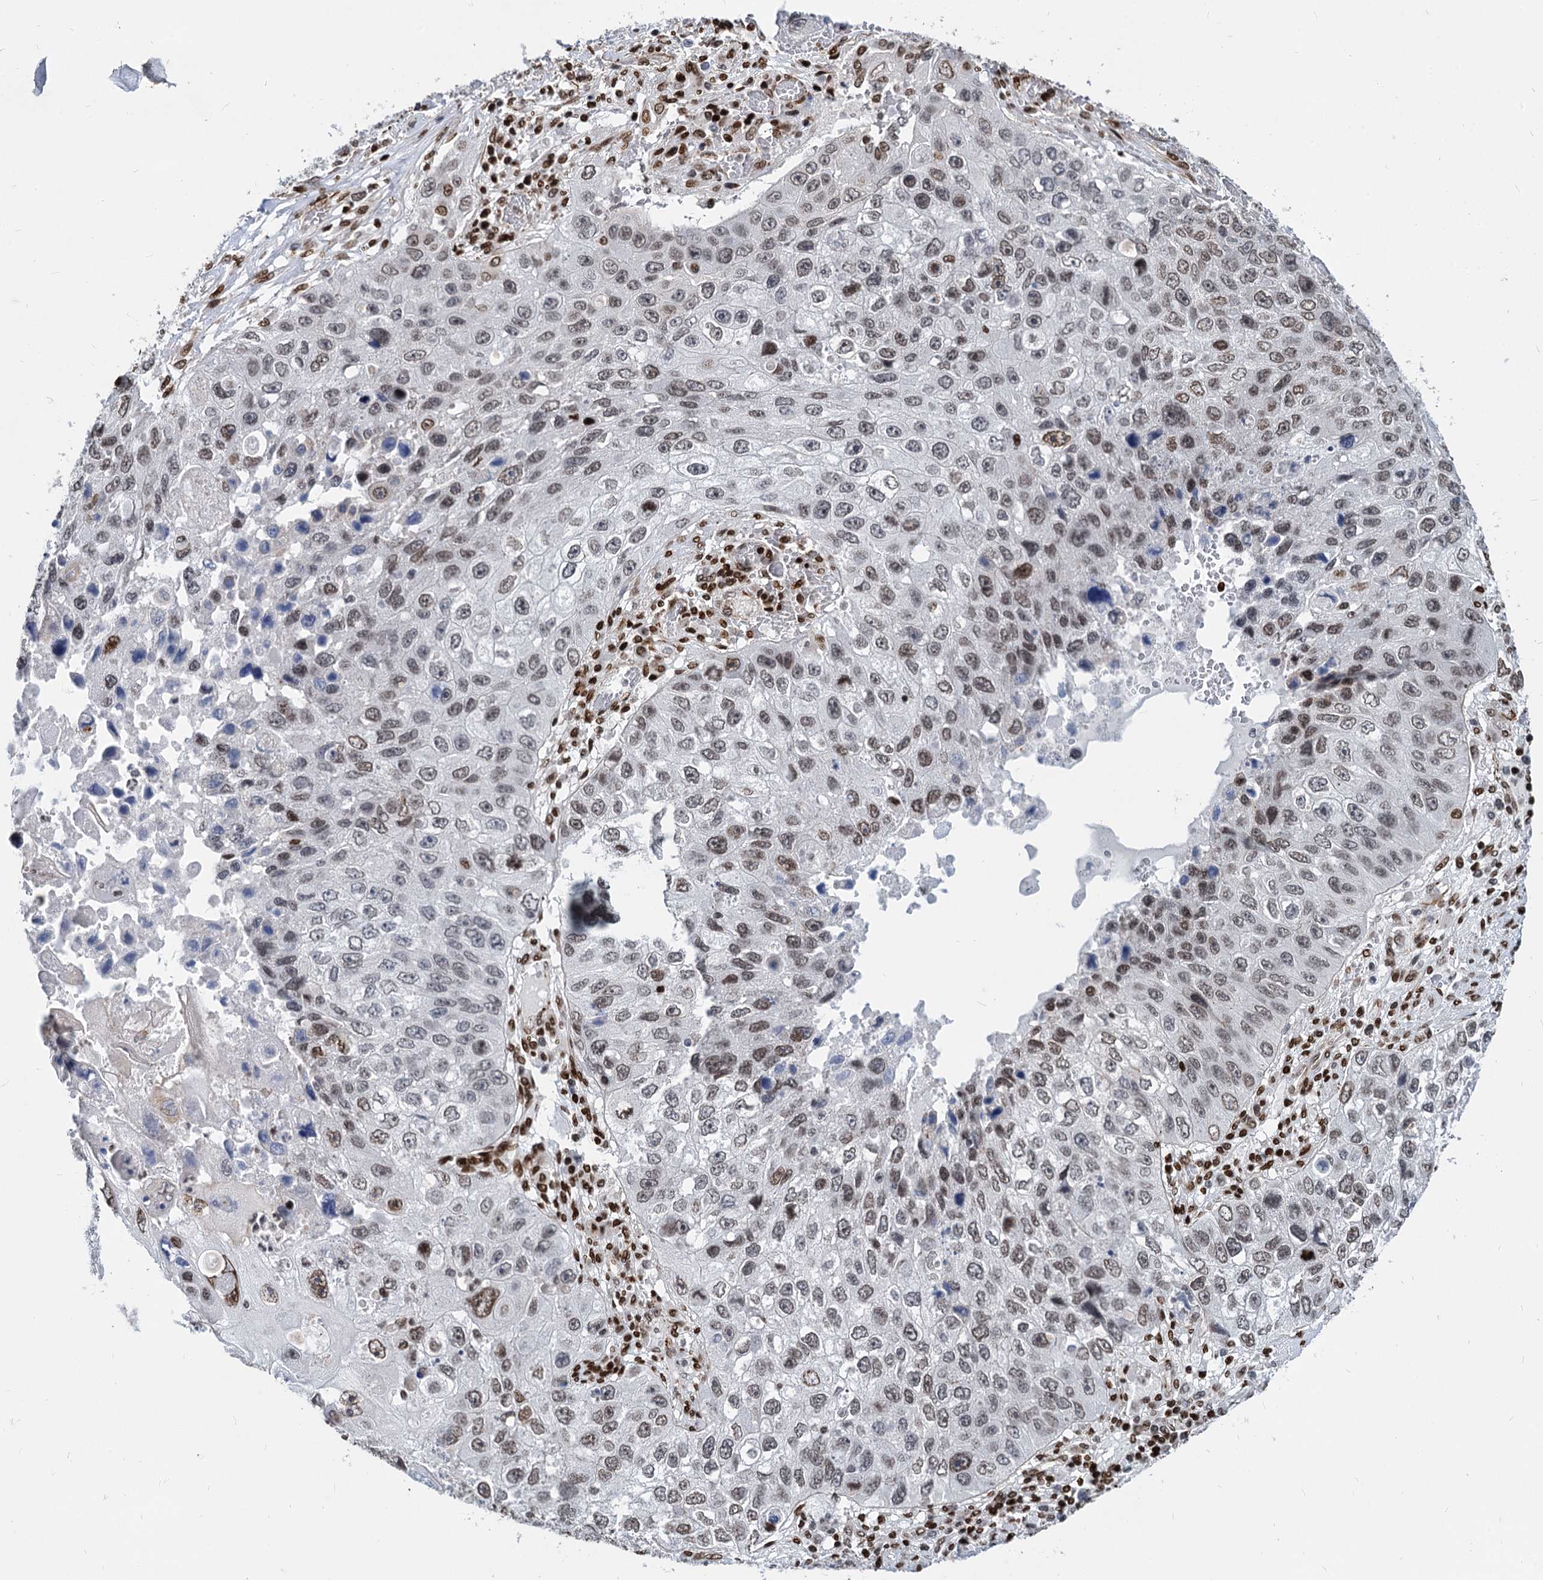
{"staining": {"intensity": "moderate", "quantity": "<25%", "location": "nuclear"}, "tissue": "lung cancer", "cell_type": "Tumor cells", "image_type": "cancer", "snomed": [{"axis": "morphology", "description": "Squamous cell carcinoma, NOS"}, {"axis": "topography", "description": "Lung"}], "caption": "Immunohistochemical staining of human lung squamous cell carcinoma reveals moderate nuclear protein positivity in about <25% of tumor cells.", "gene": "MECP2", "patient": {"sex": "male", "age": 61}}